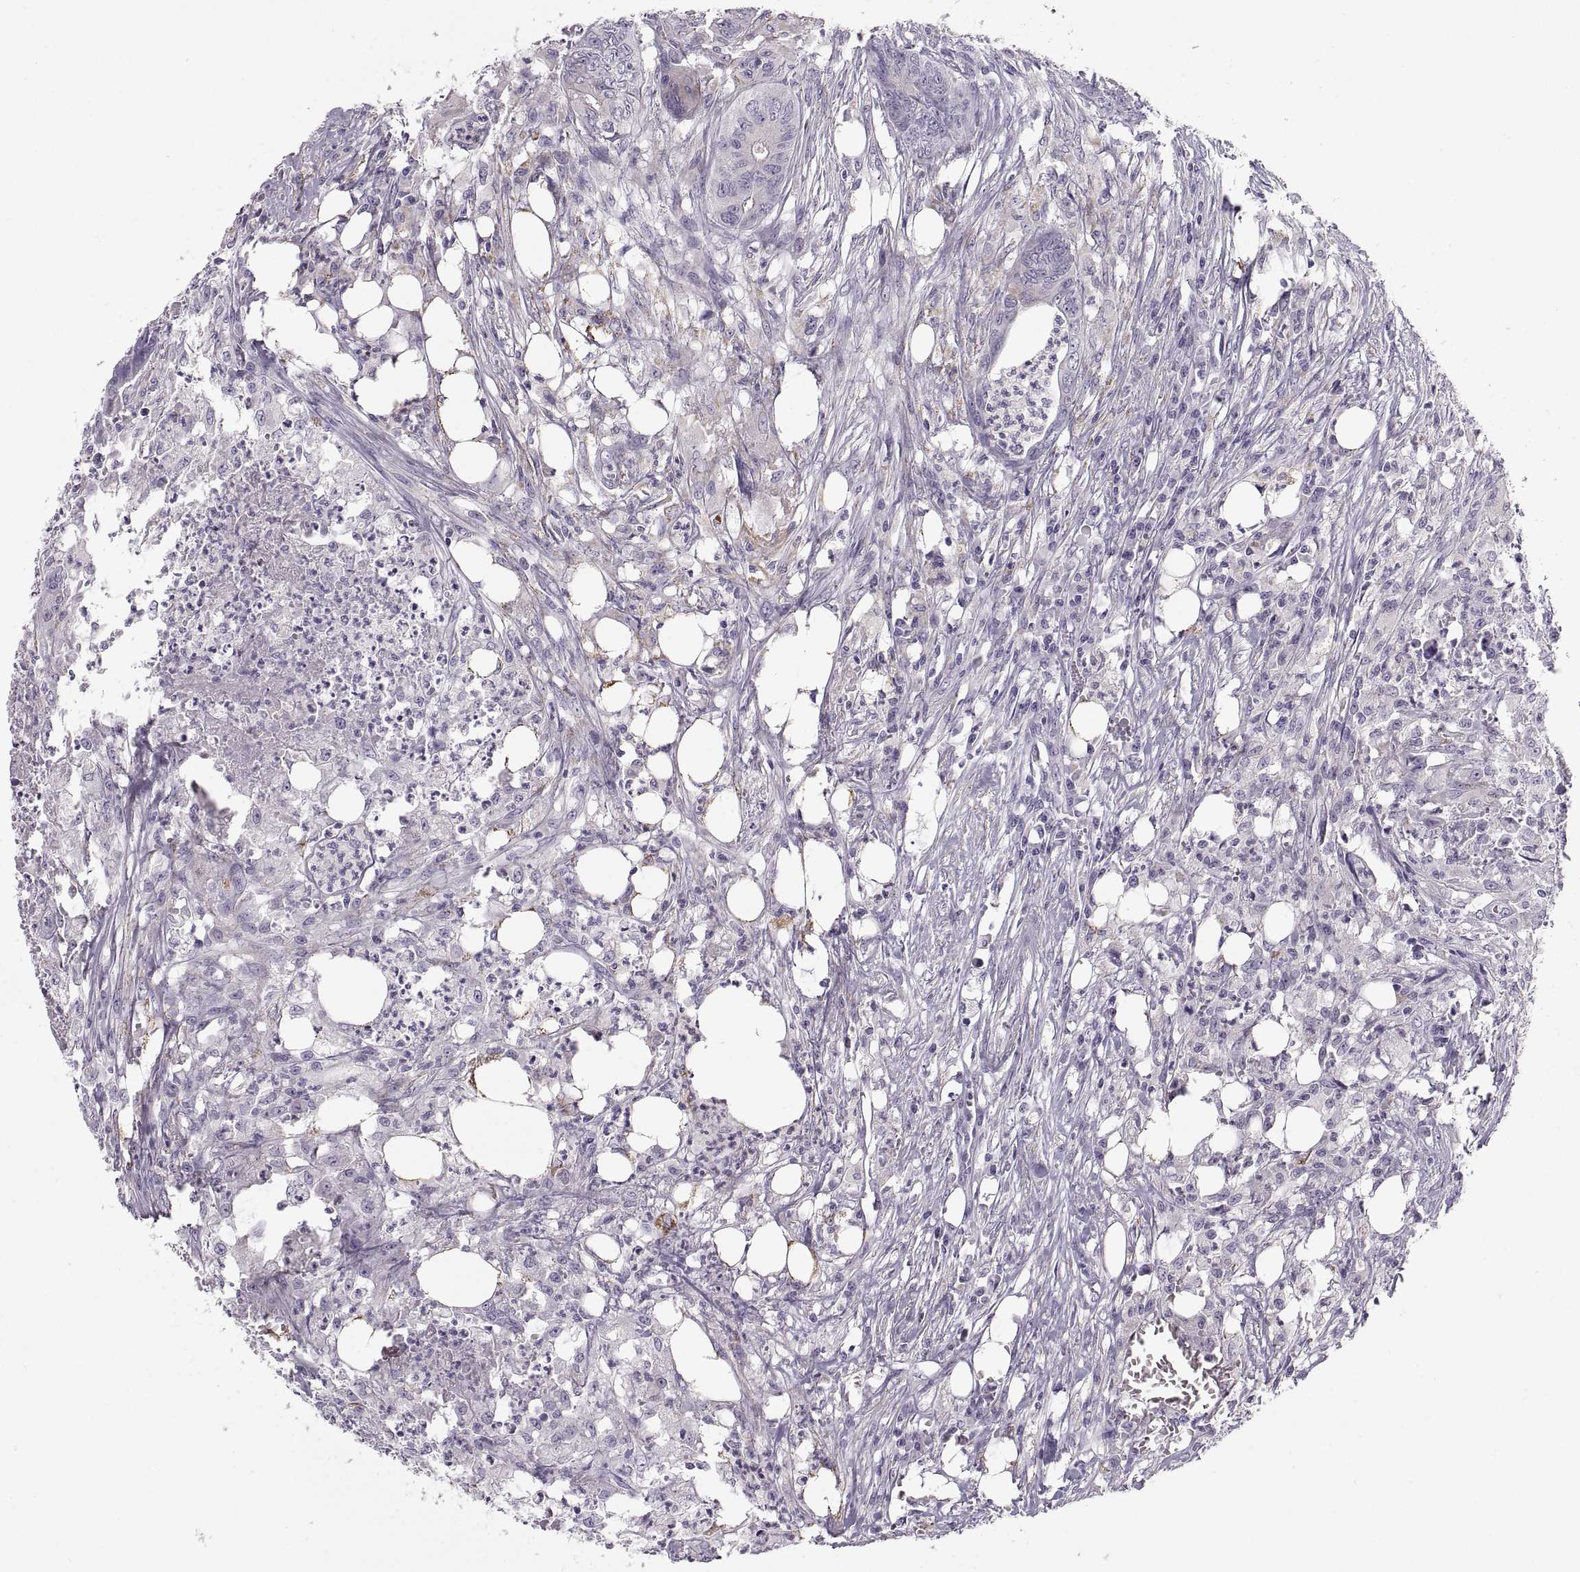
{"staining": {"intensity": "negative", "quantity": "none", "location": "none"}, "tissue": "colorectal cancer", "cell_type": "Tumor cells", "image_type": "cancer", "snomed": [{"axis": "morphology", "description": "Adenocarcinoma, NOS"}, {"axis": "topography", "description": "Colon"}], "caption": "Adenocarcinoma (colorectal) was stained to show a protein in brown. There is no significant positivity in tumor cells.", "gene": "COL9A3", "patient": {"sex": "male", "age": 84}}